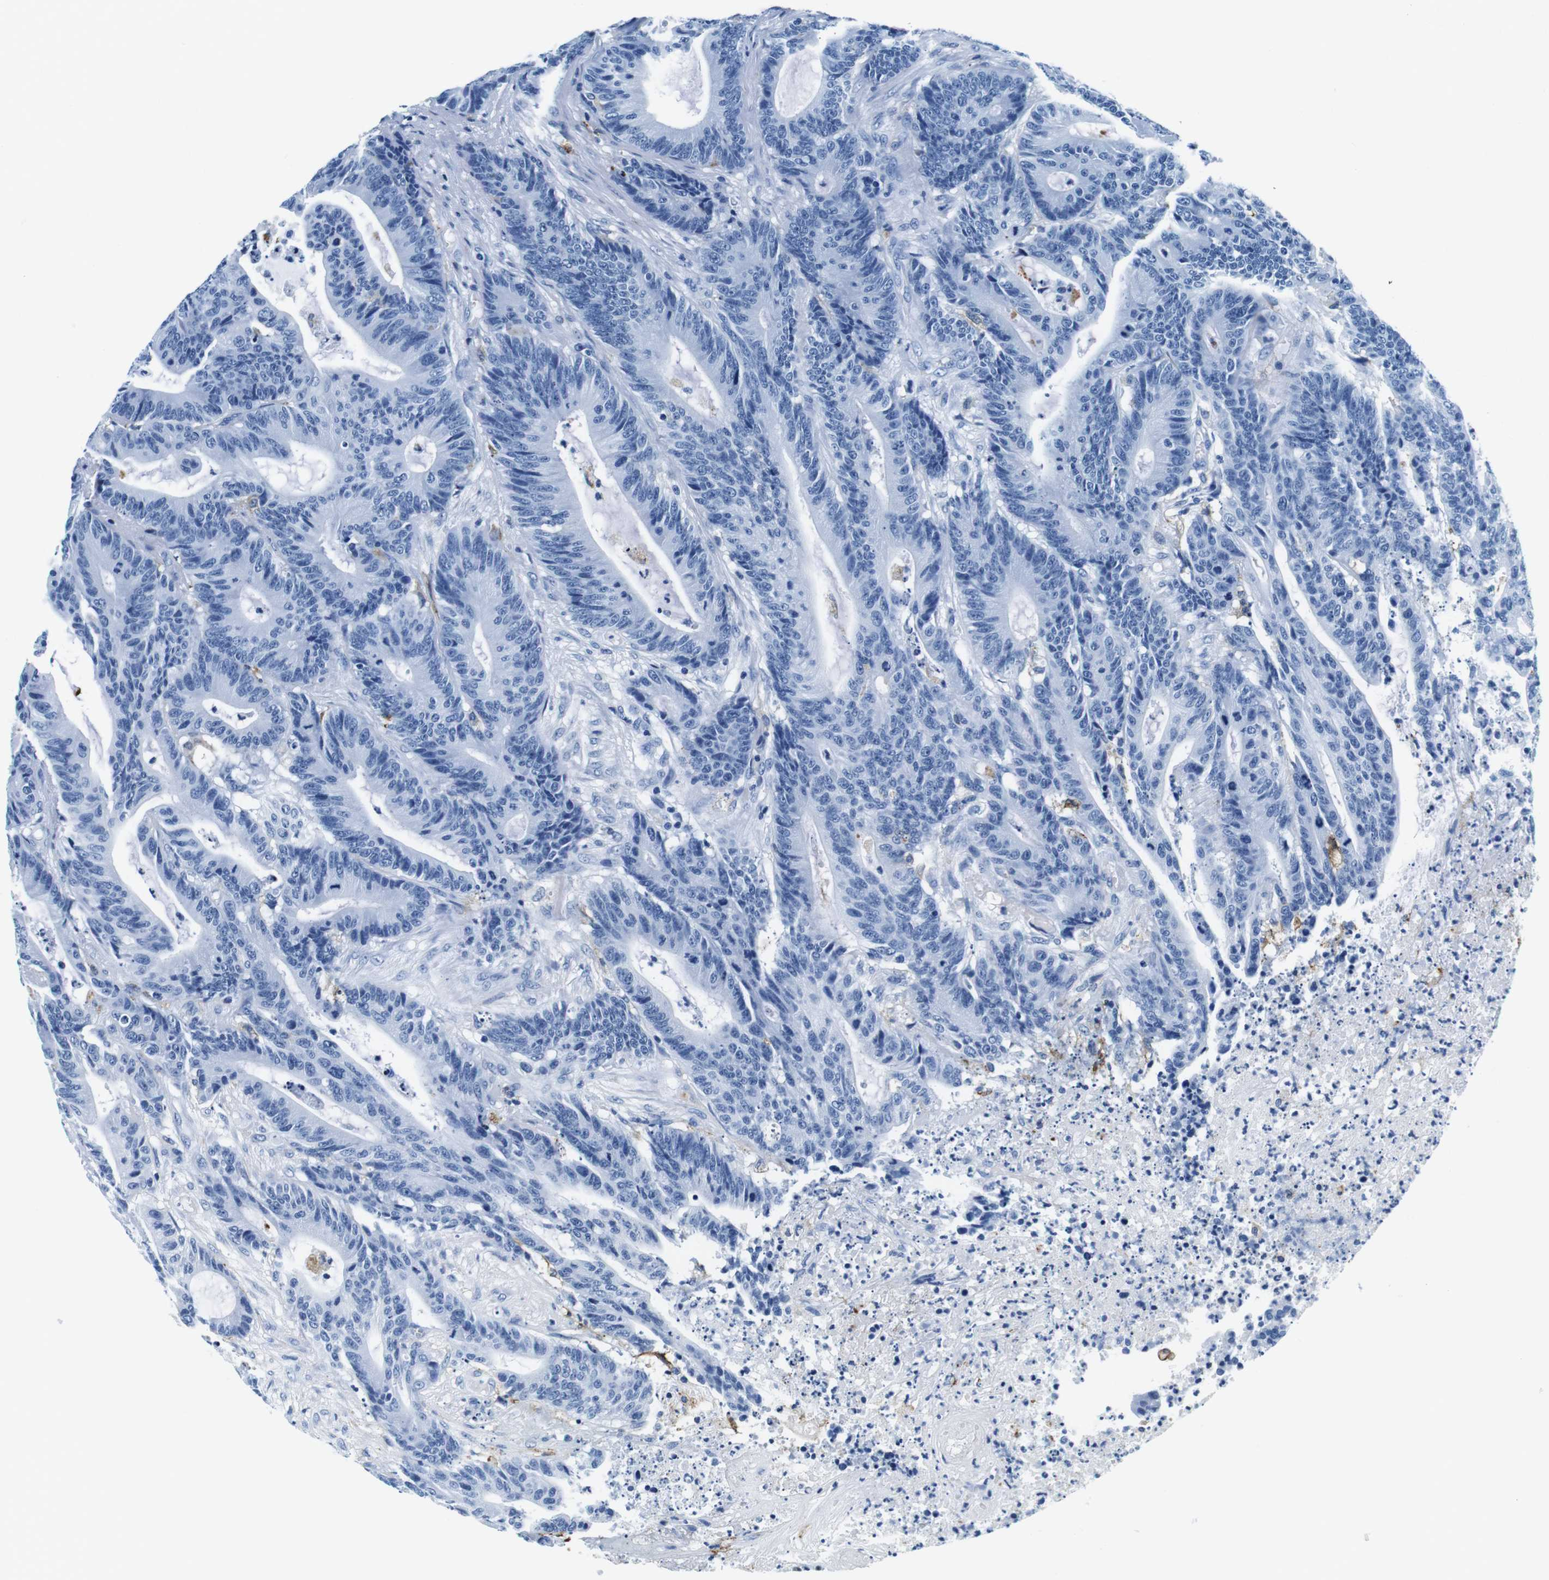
{"staining": {"intensity": "negative", "quantity": "none", "location": "none"}, "tissue": "colorectal cancer", "cell_type": "Tumor cells", "image_type": "cancer", "snomed": [{"axis": "morphology", "description": "Adenocarcinoma, NOS"}, {"axis": "topography", "description": "Colon"}], "caption": "This photomicrograph is of colorectal adenocarcinoma stained with immunohistochemistry to label a protein in brown with the nuclei are counter-stained blue. There is no positivity in tumor cells.", "gene": "HLA-DRB1", "patient": {"sex": "female", "age": 84}}